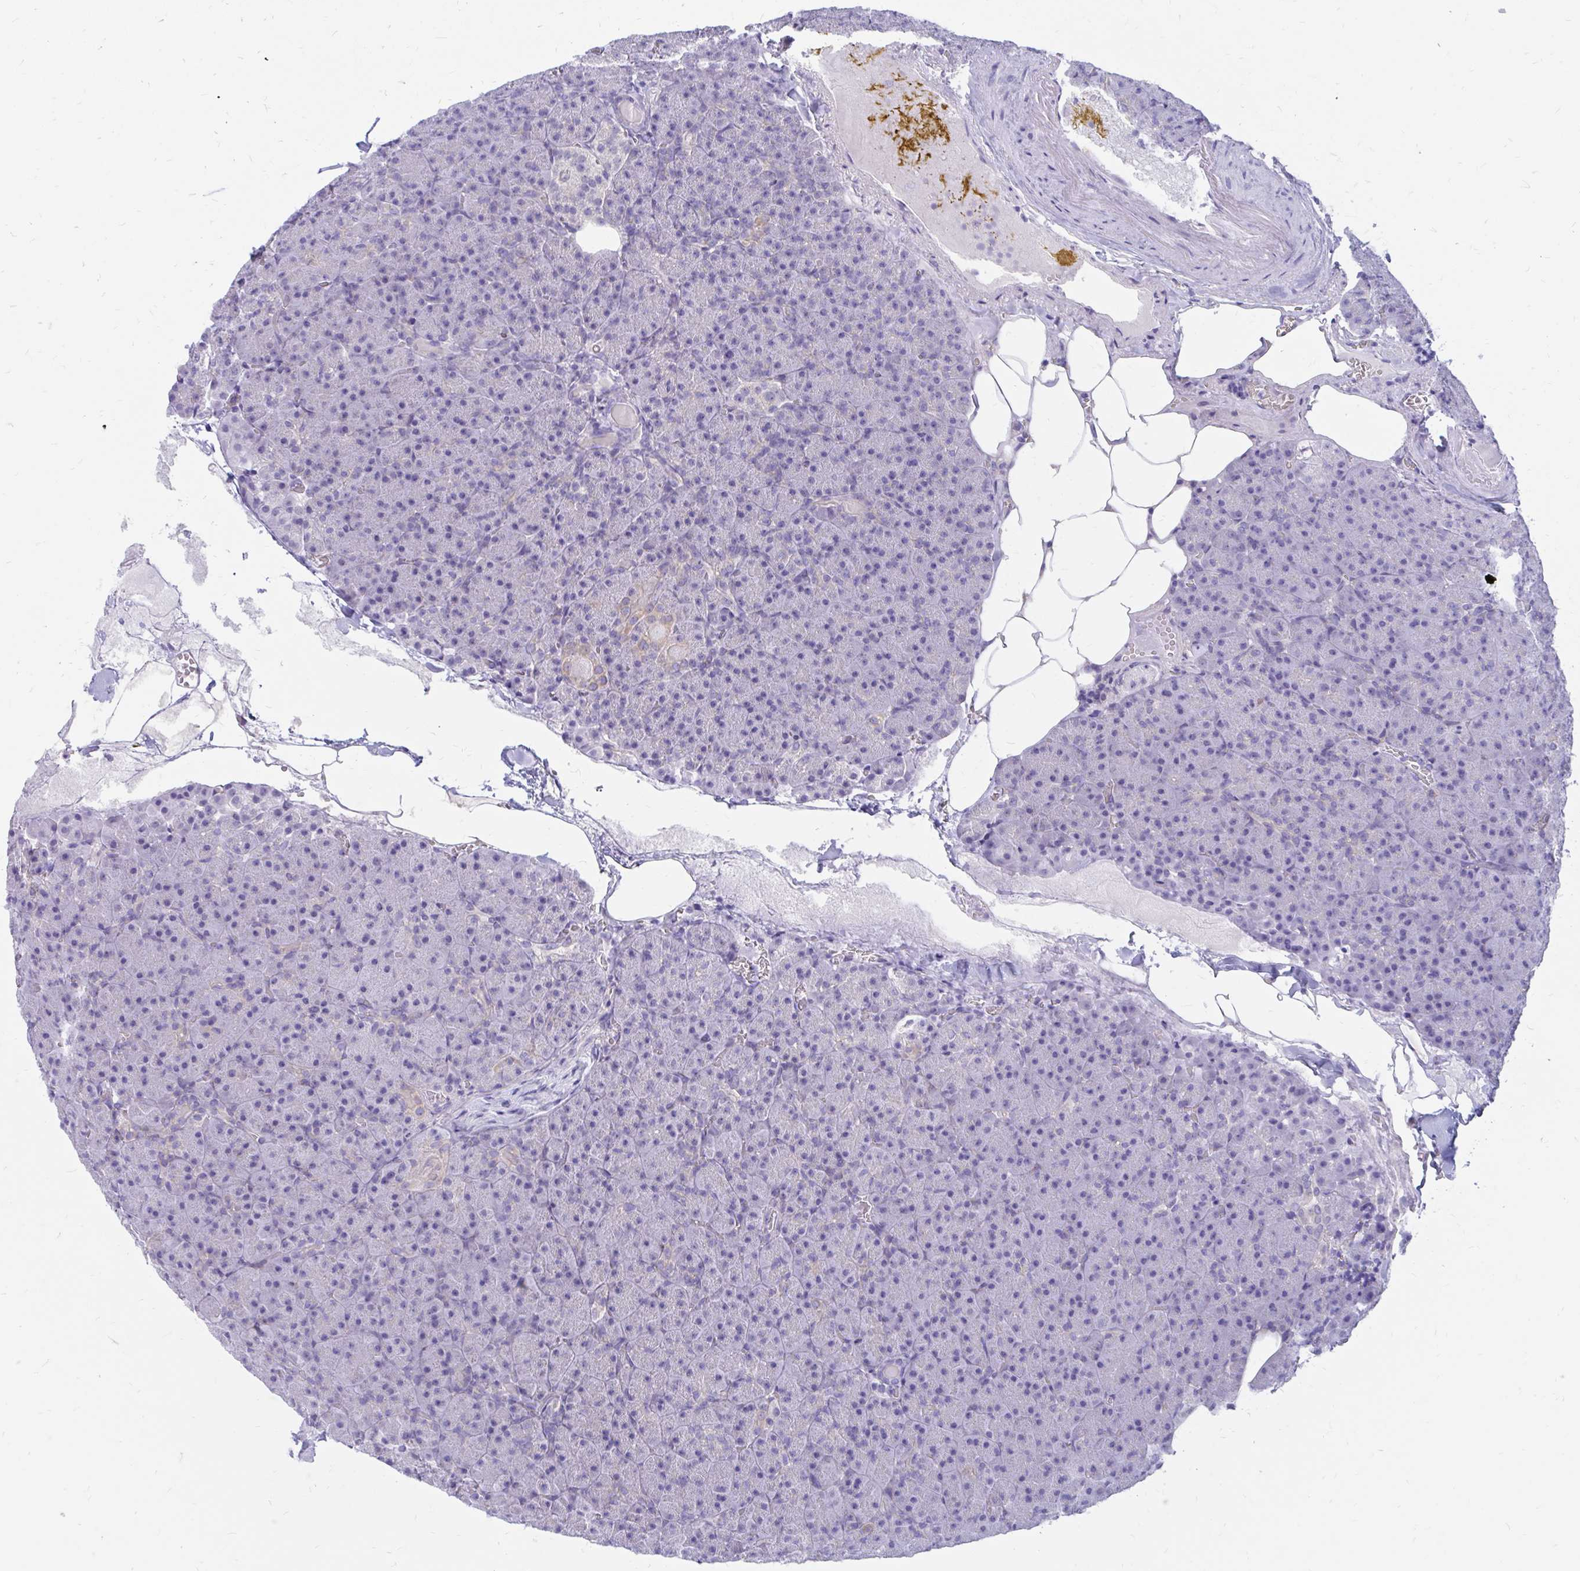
{"staining": {"intensity": "negative", "quantity": "none", "location": "none"}, "tissue": "pancreas", "cell_type": "Exocrine glandular cells", "image_type": "normal", "snomed": [{"axis": "morphology", "description": "Normal tissue, NOS"}, {"axis": "topography", "description": "Pancreas"}], "caption": "The photomicrograph displays no significant positivity in exocrine glandular cells of pancreas.", "gene": "IGSF5", "patient": {"sex": "female", "age": 74}}